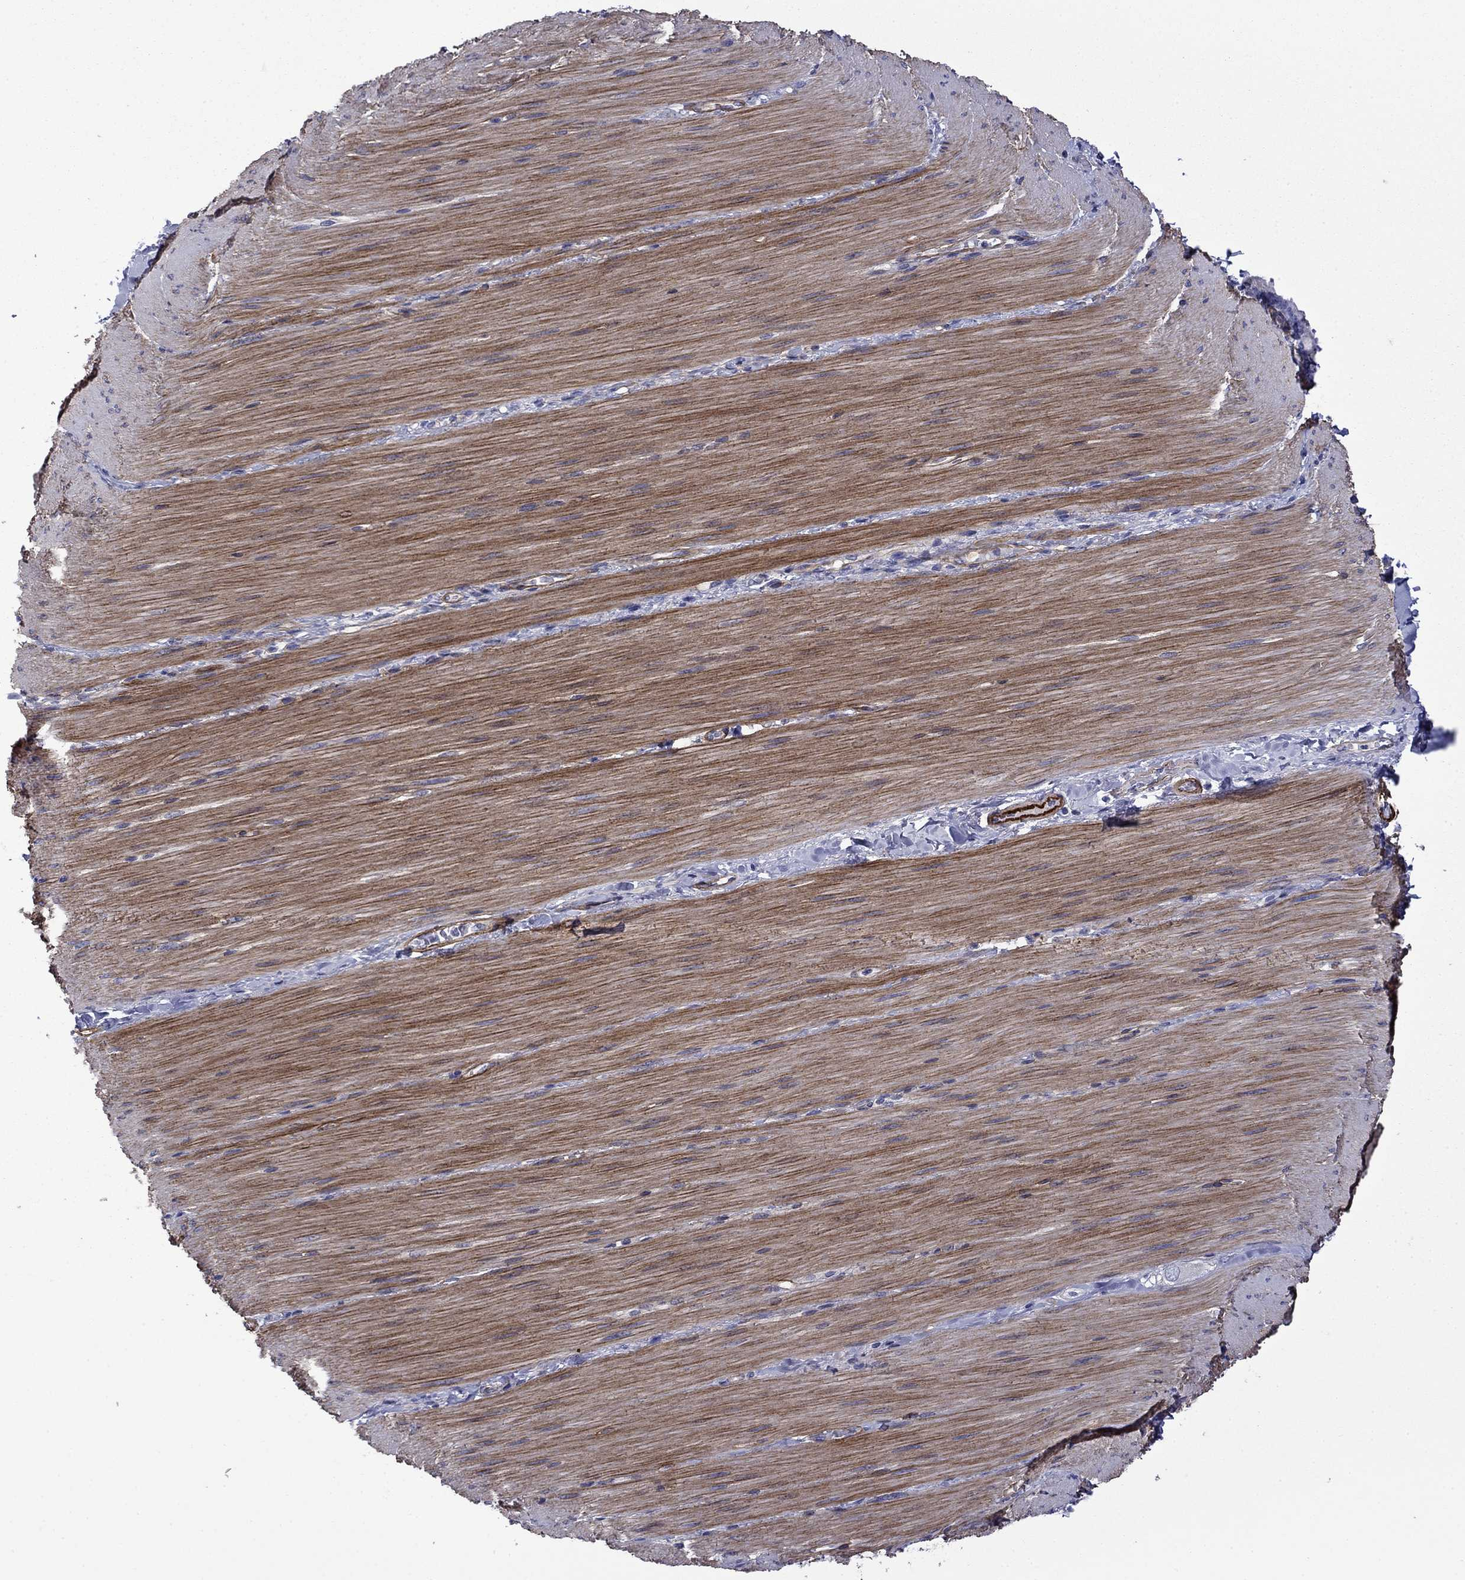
{"staining": {"intensity": "negative", "quantity": "none", "location": "none"}, "tissue": "adipose tissue", "cell_type": "Adipocytes", "image_type": "normal", "snomed": [{"axis": "morphology", "description": "Normal tissue, NOS"}, {"axis": "topography", "description": "Smooth muscle"}, {"axis": "topography", "description": "Duodenum"}, {"axis": "topography", "description": "Peripheral nerve tissue"}], "caption": "Immunohistochemical staining of normal adipose tissue displays no significant expression in adipocytes. (DAB immunohistochemistry with hematoxylin counter stain).", "gene": "HSPG2", "patient": {"sex": "female", "age": 61}}